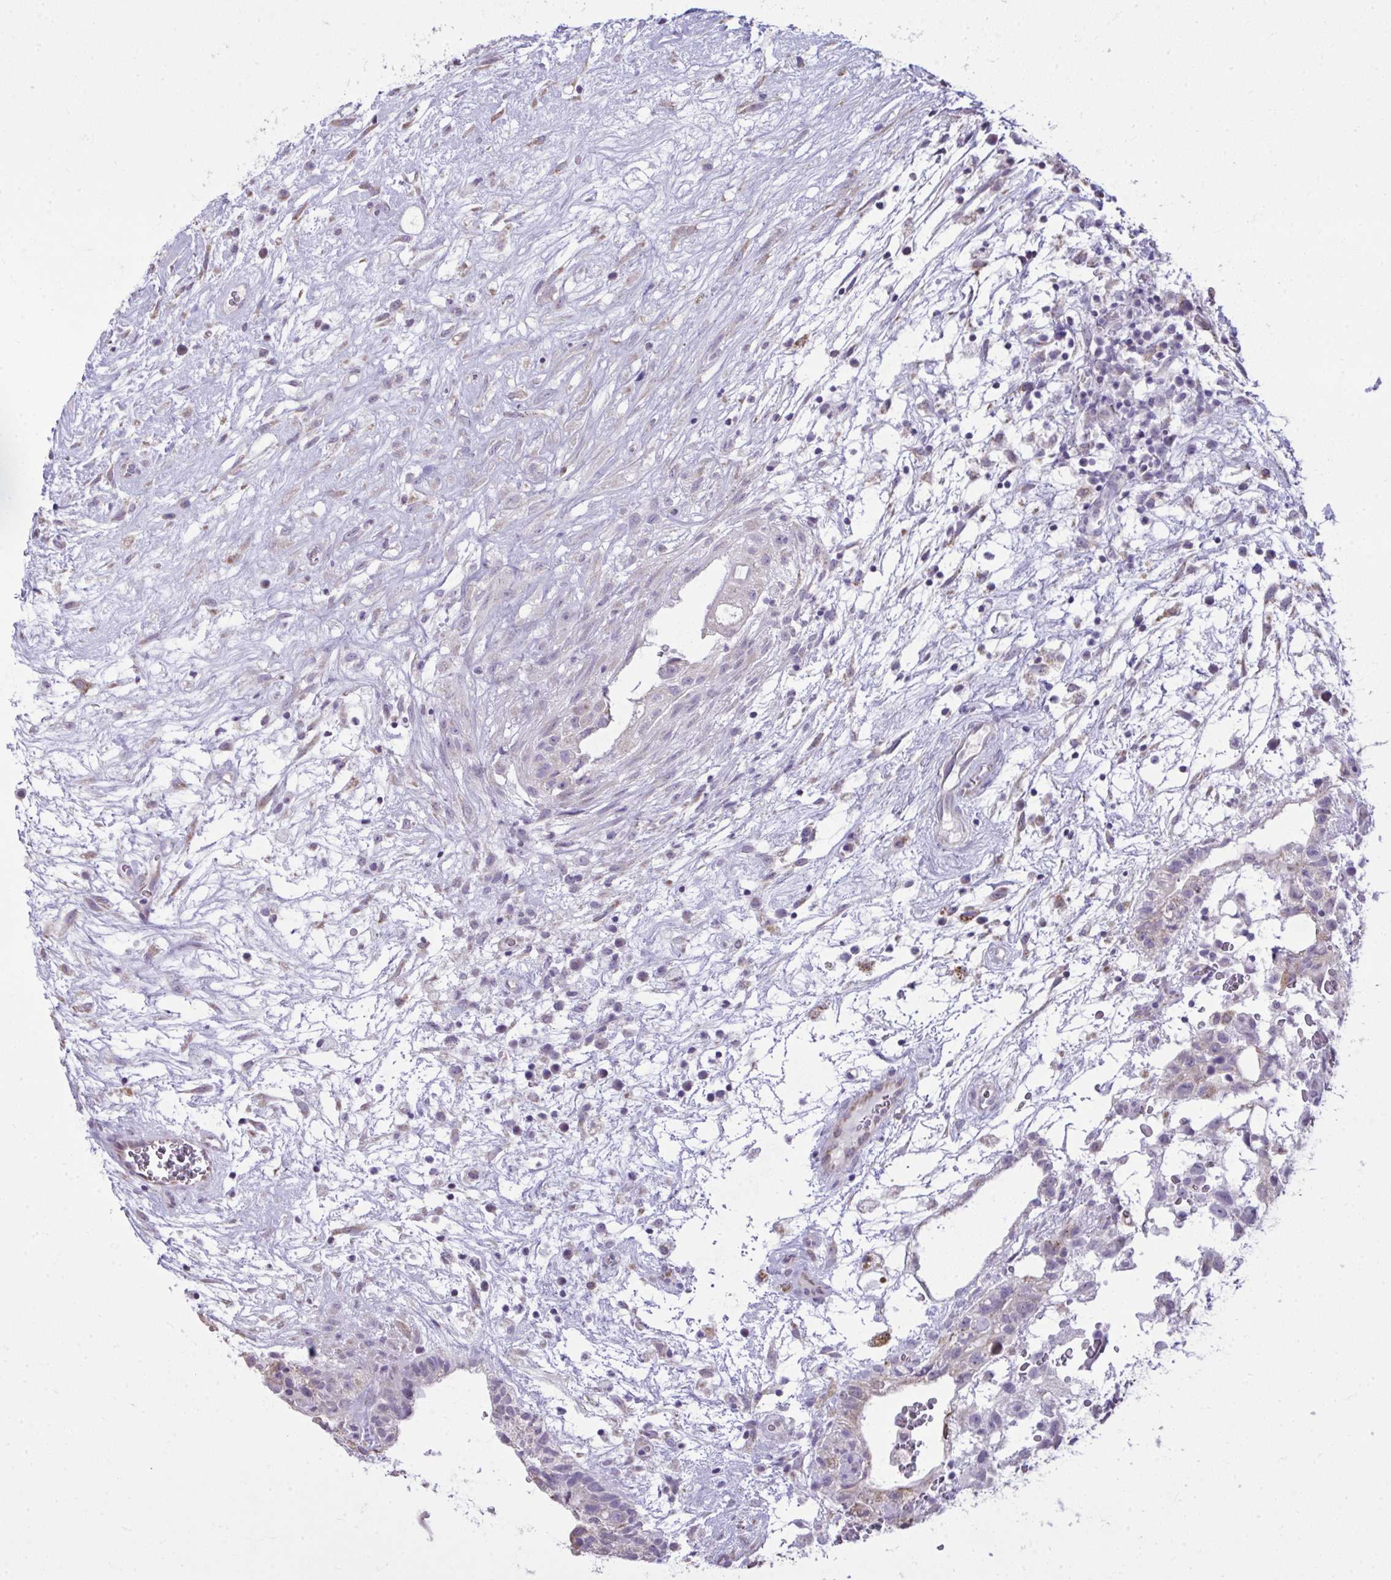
{"staining": {"intensity": "negative", "quantity": "none", "location": "none"}, "tissue": "testis cancer", "cell_type": "Tumor cells", "image_type": "cancer", "snomed": [{"axis": "morphology", "description": "Normal tissue, NOS"}, {"axis": "morphology", "description": "Carcinoma, Embryonal, NOS"}, {"axis": "topography", "description": "Testis"}], "caption": "Immunohistochemistry (IHC) of human testis embryonal carcinoma displays no staining in tumor cells.", "gene": "NPPA", "patient": {"sex": "male", "age": 32}}